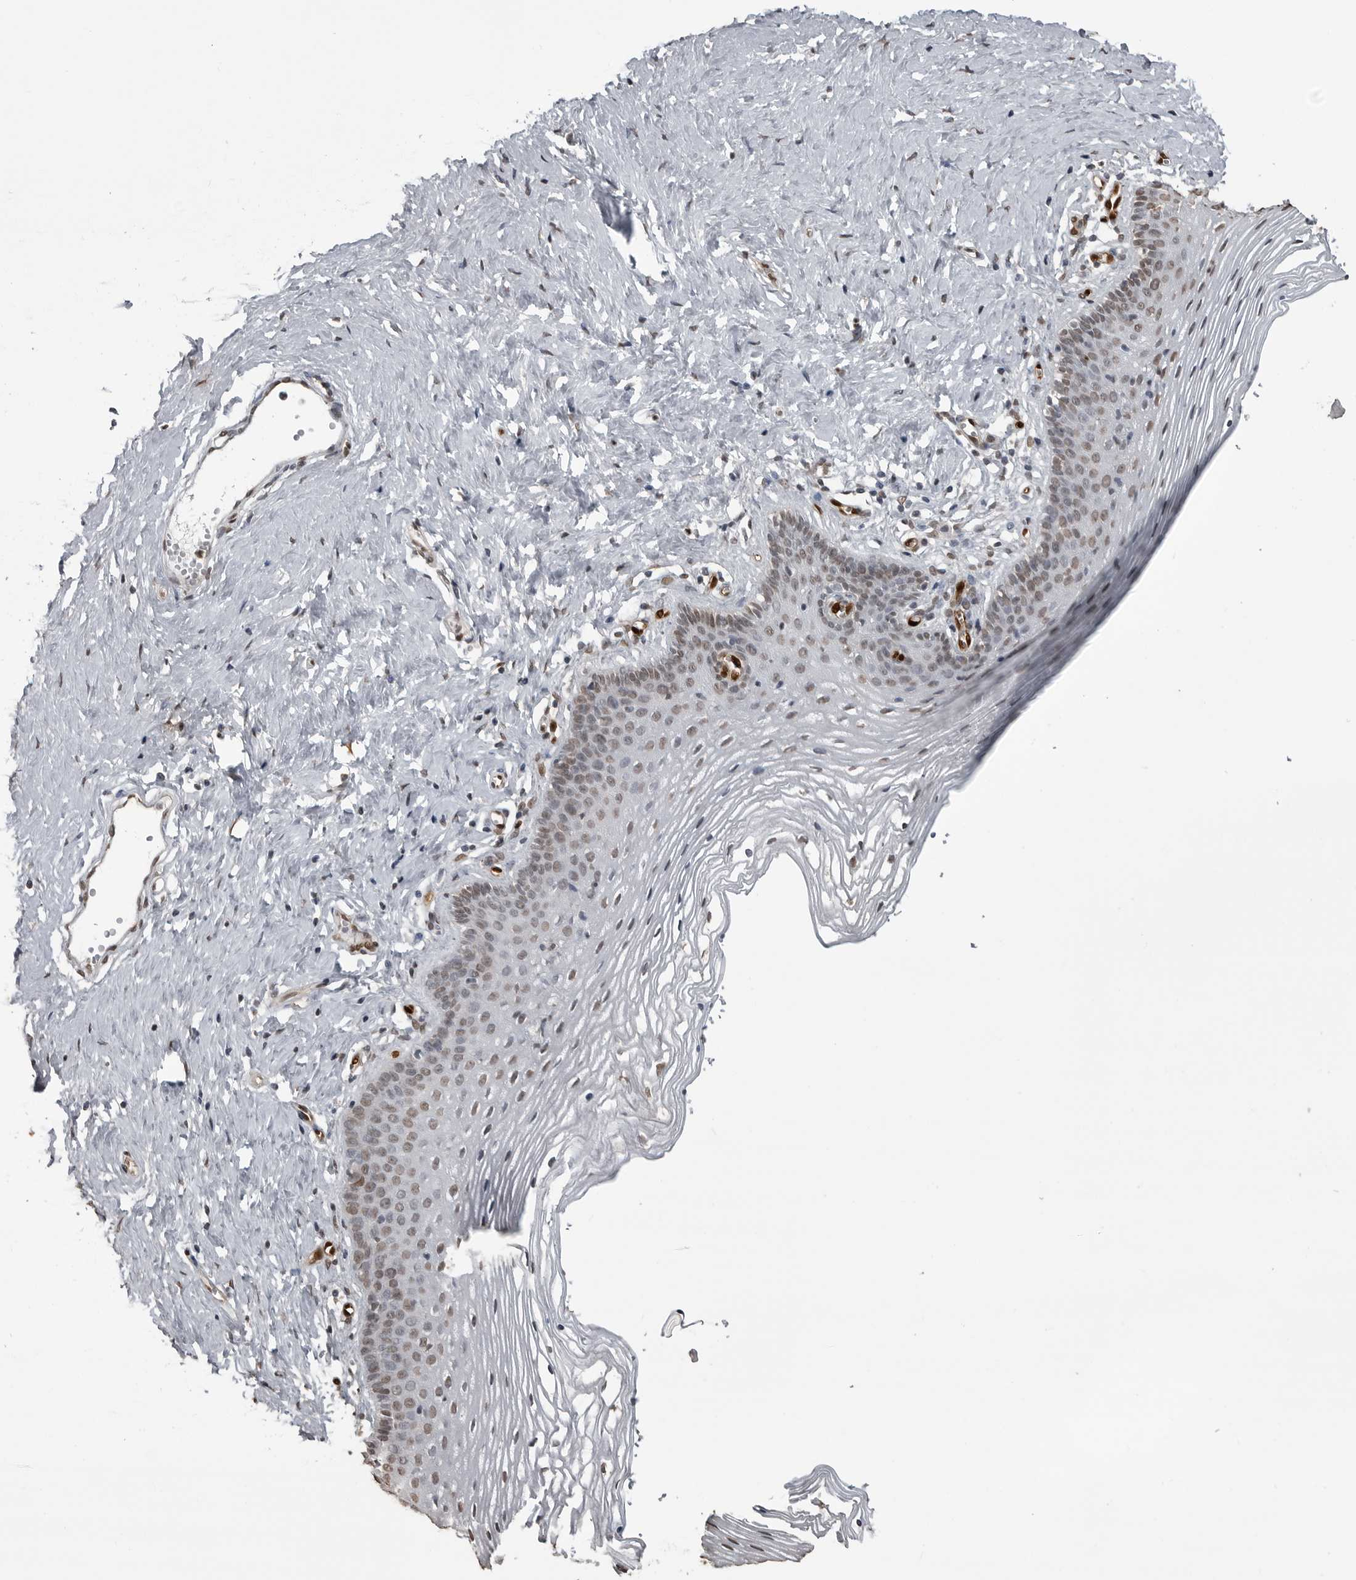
{"staining": {"intensity": "weak", "quantity": ">75%", "location": "nuclear"}, "tissue": "vagina", "cell_type": "Squamous epithelial cells", "image_type": "normal", "snomed": [{"axis": "morphology", "description": "Normal tissue, NOS"}, {"axis": "topography", "description": "Vagina"}], "caption": "Protein expression analysis of normal human vagina reveals weak nuclear expression in approximately >75% of squamous epithelial cells.", "gene": "SMAD2", "patient": {"sex": "female", "age": 32}}